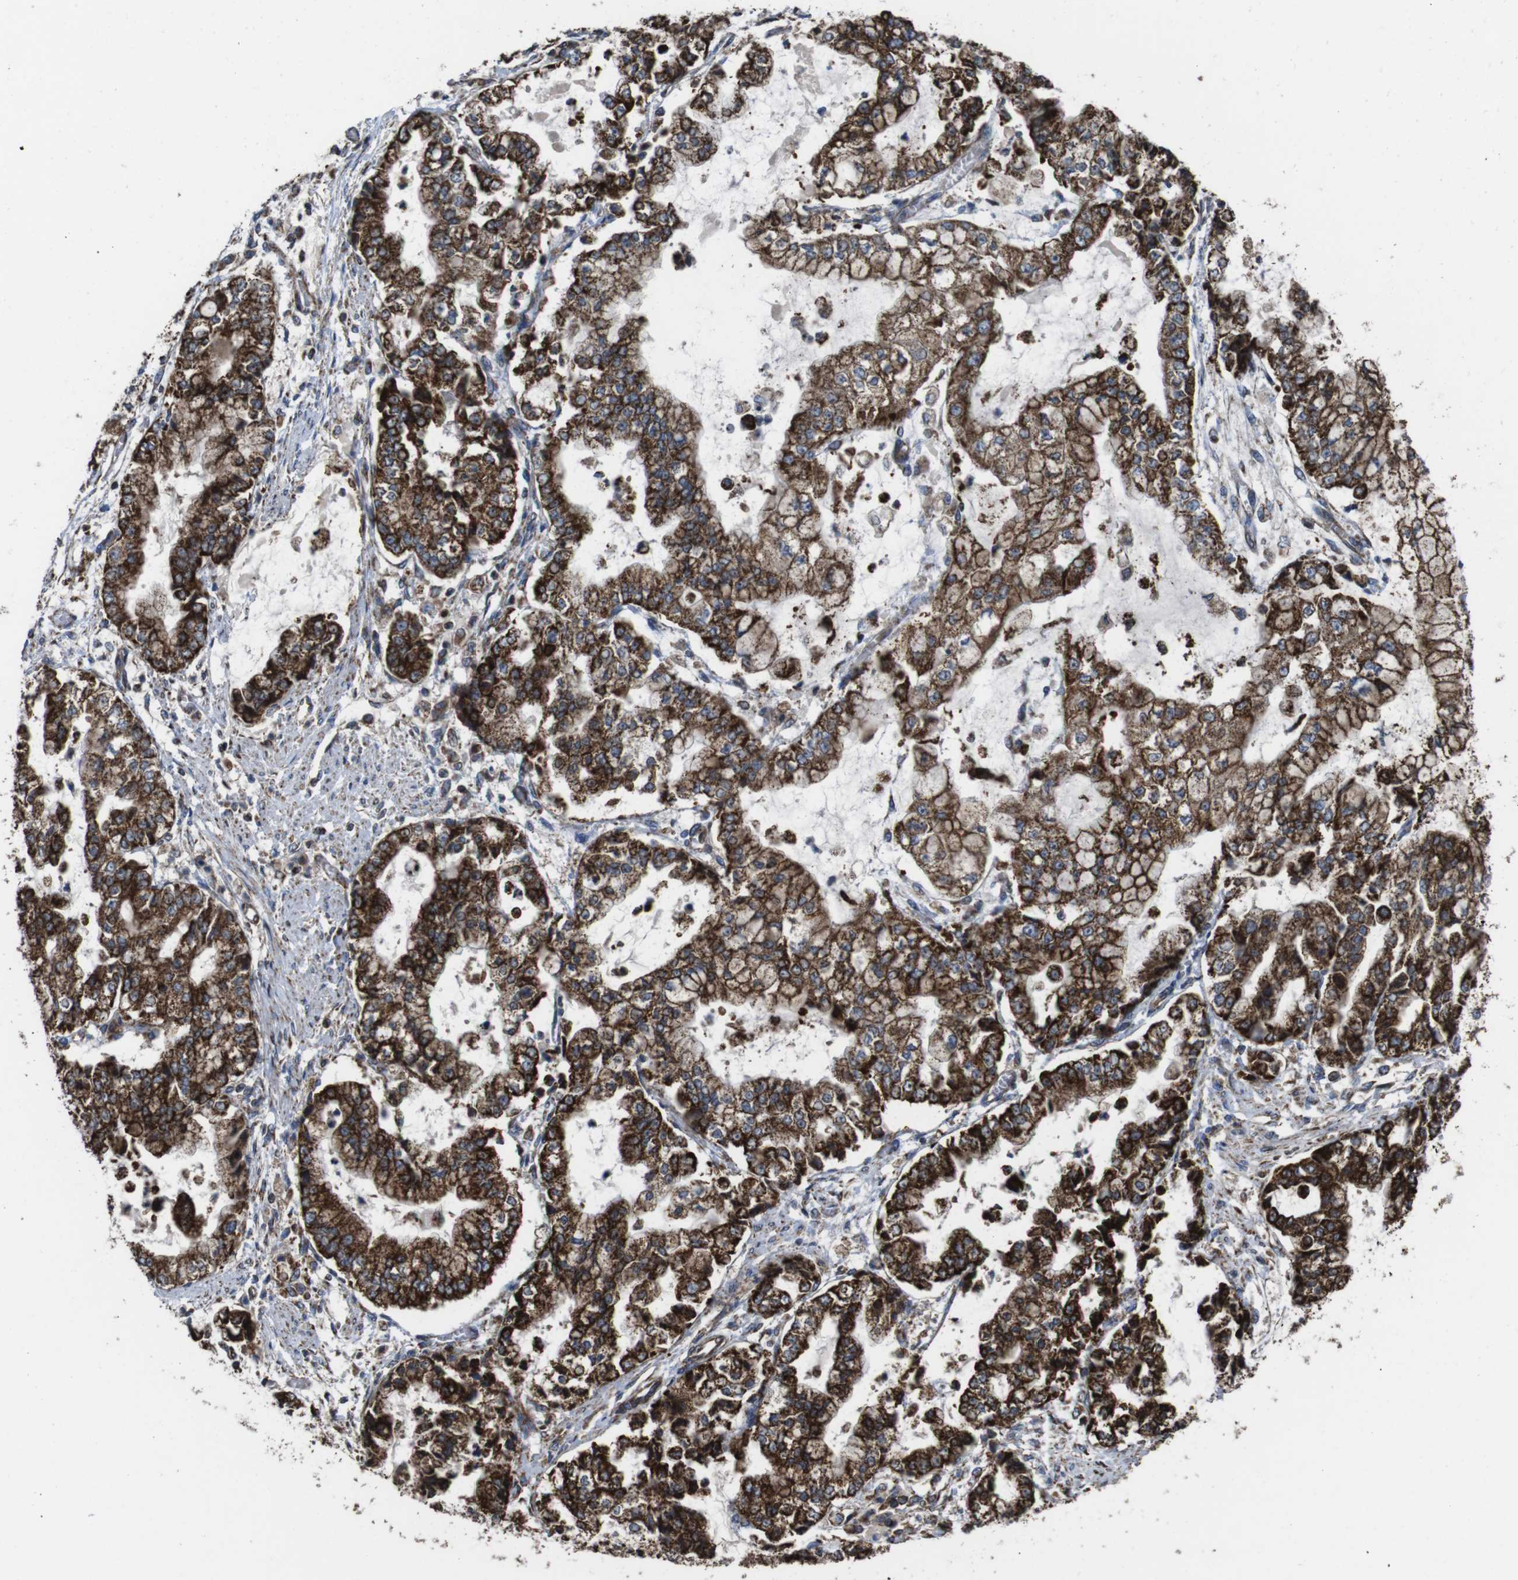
{"staining": {"intensity": "strong", "quantity": ">75%", "location": "cytoplasmic/membranous"}, "tissue": "stomach cancer", "cell_type": "Tumor cells", "image_type": "cancer", "snomed": [{"axis": "morphology", "description": "Adenocarcinoma, NOS"}, {"axis": "topography", "description": "Stomach"}], "caption": "Immunohistochemistry (IHC) staining of adenocarcinoma (stomach), which shows high levels of strong cytoplasmic/membranous staining in about >75% of tumor cells indicating strong cytoplasmic/membranous protein expression. The staining was performed using DAB (3,3'-diaminobenzidine) (brown) for protein detection and nuclei were counterstained in hematoxylin (blue).", "gene": "HK1", "patient": {"sex": "male", "age": 76}}